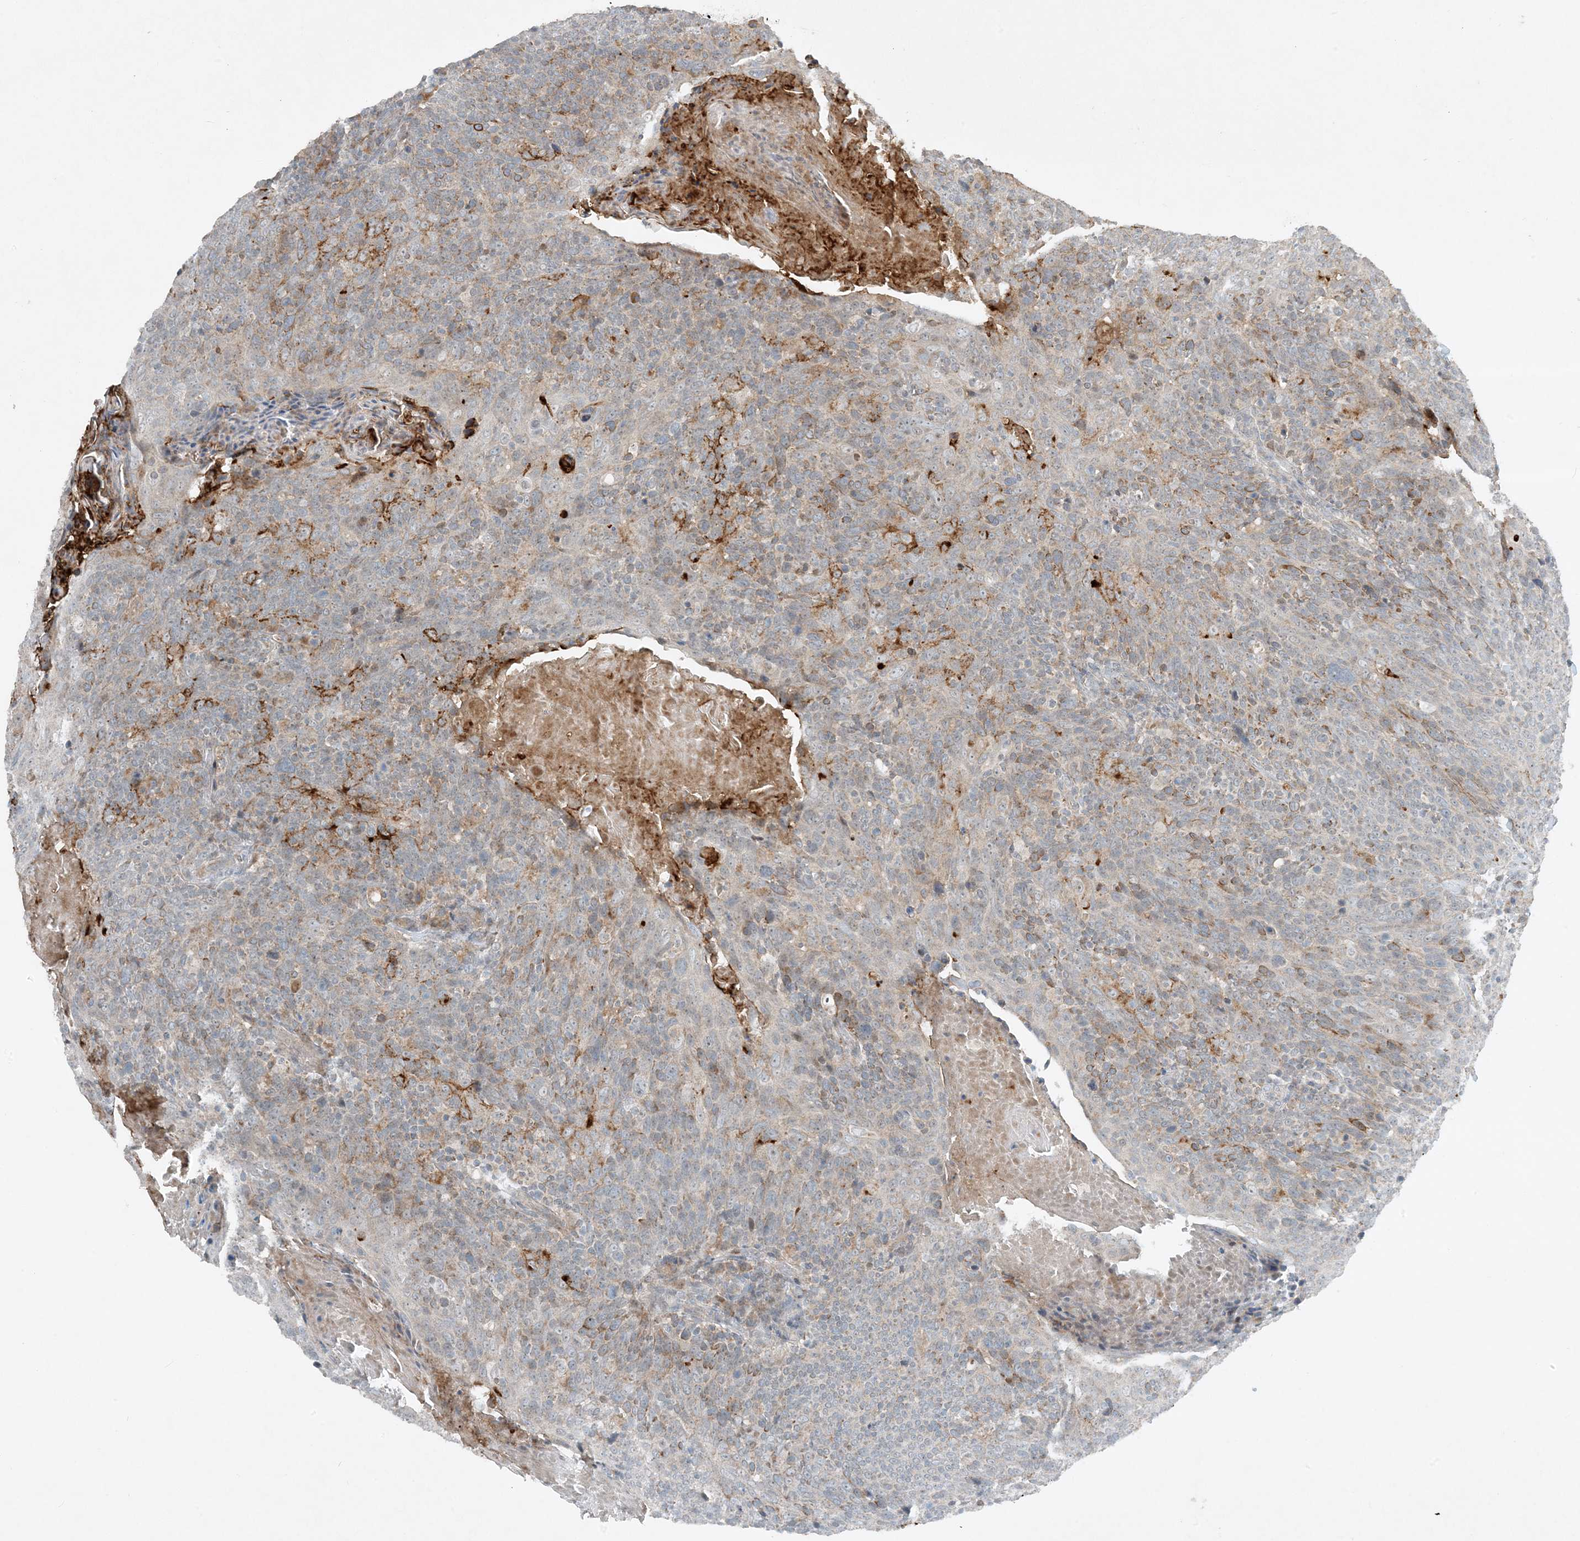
{"staining": {"intensity": "moderate", "quantity": "<25%", "location": "cytoplasmic/membranous"}, "tissue": "head and neck cancer", "cell_type": "Tumor cells", "image_type": "cancer", "snomed": [{"axis": "morphology", "description": "Squamous cell carcinoma, NOS"}, {"axis": "morphology", "description": "Squamous cell carcinoma, metastatic, NOS"}, {"axis": "topography", "description": "Lymph node"}, {"axis": "topography", "description": "Head-Neck"}], "caption": "This micrograph reveals metastatic squamous cell carcinoma (head and neck) stained with immunohistochemistry (IHC) to label a protein in brown. The cytoplasmic/membranous of tumor cells show moderate positivity for the protein. Nuclei are counter-stained blue.", "gene": "MITD1", "patient": {"sex": "male", "age": 62}}